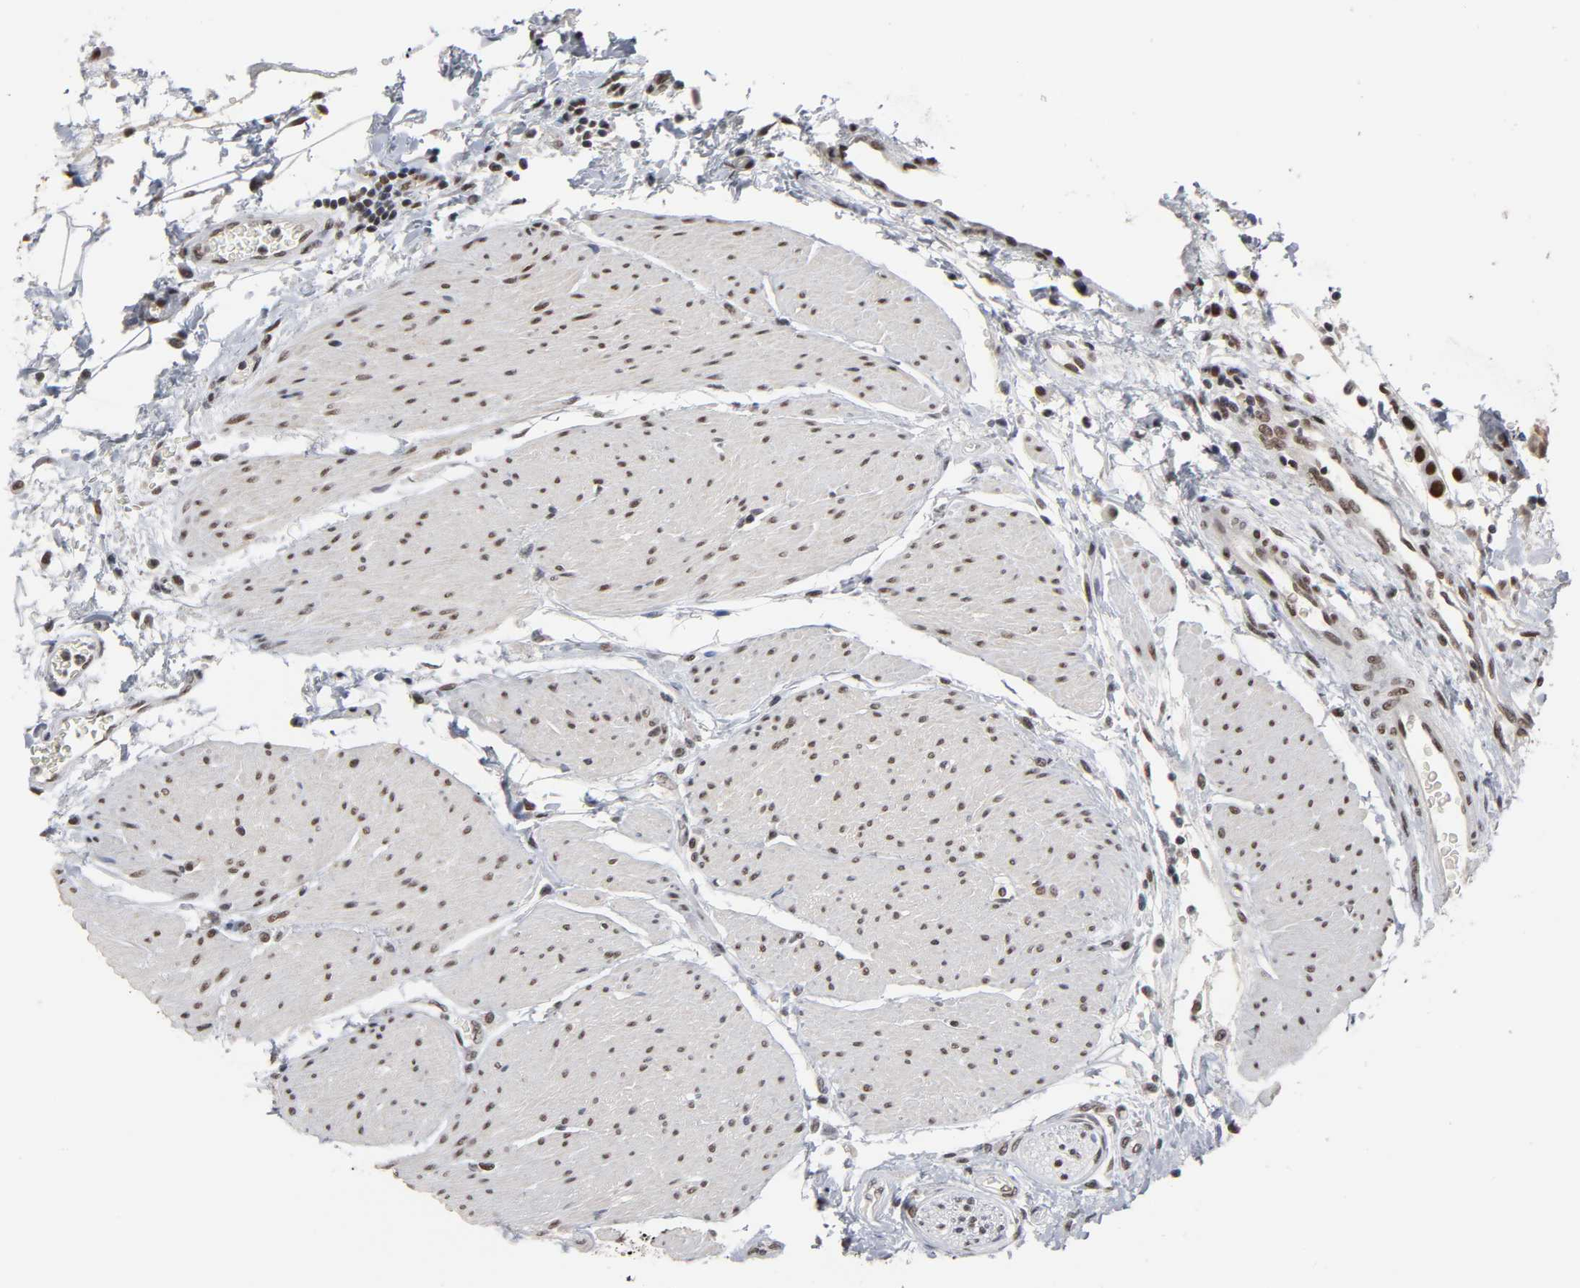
{"staining": {"intensity": "strong", "quantity": ">75%", "location": "nuclear"}, "tissue": "urothelial cancer", "cell_type": "Tumor cells", "image_type": "cancer", "snomed": [{"axis": "morphology", "description": "Urothelial carcinoma, High grade"}, {"axis": "topography", "description": "Urinary bladder"}], "caption": "A micrograph of human urothelial carcinoma (high-grade) stained for a protein displays strong nuclear brown staining in tumor cells. (IHC, brightfield microscopy, high magnification).", "gene": "TRIM33", "patient": {"sex": "male", "age": 50}}